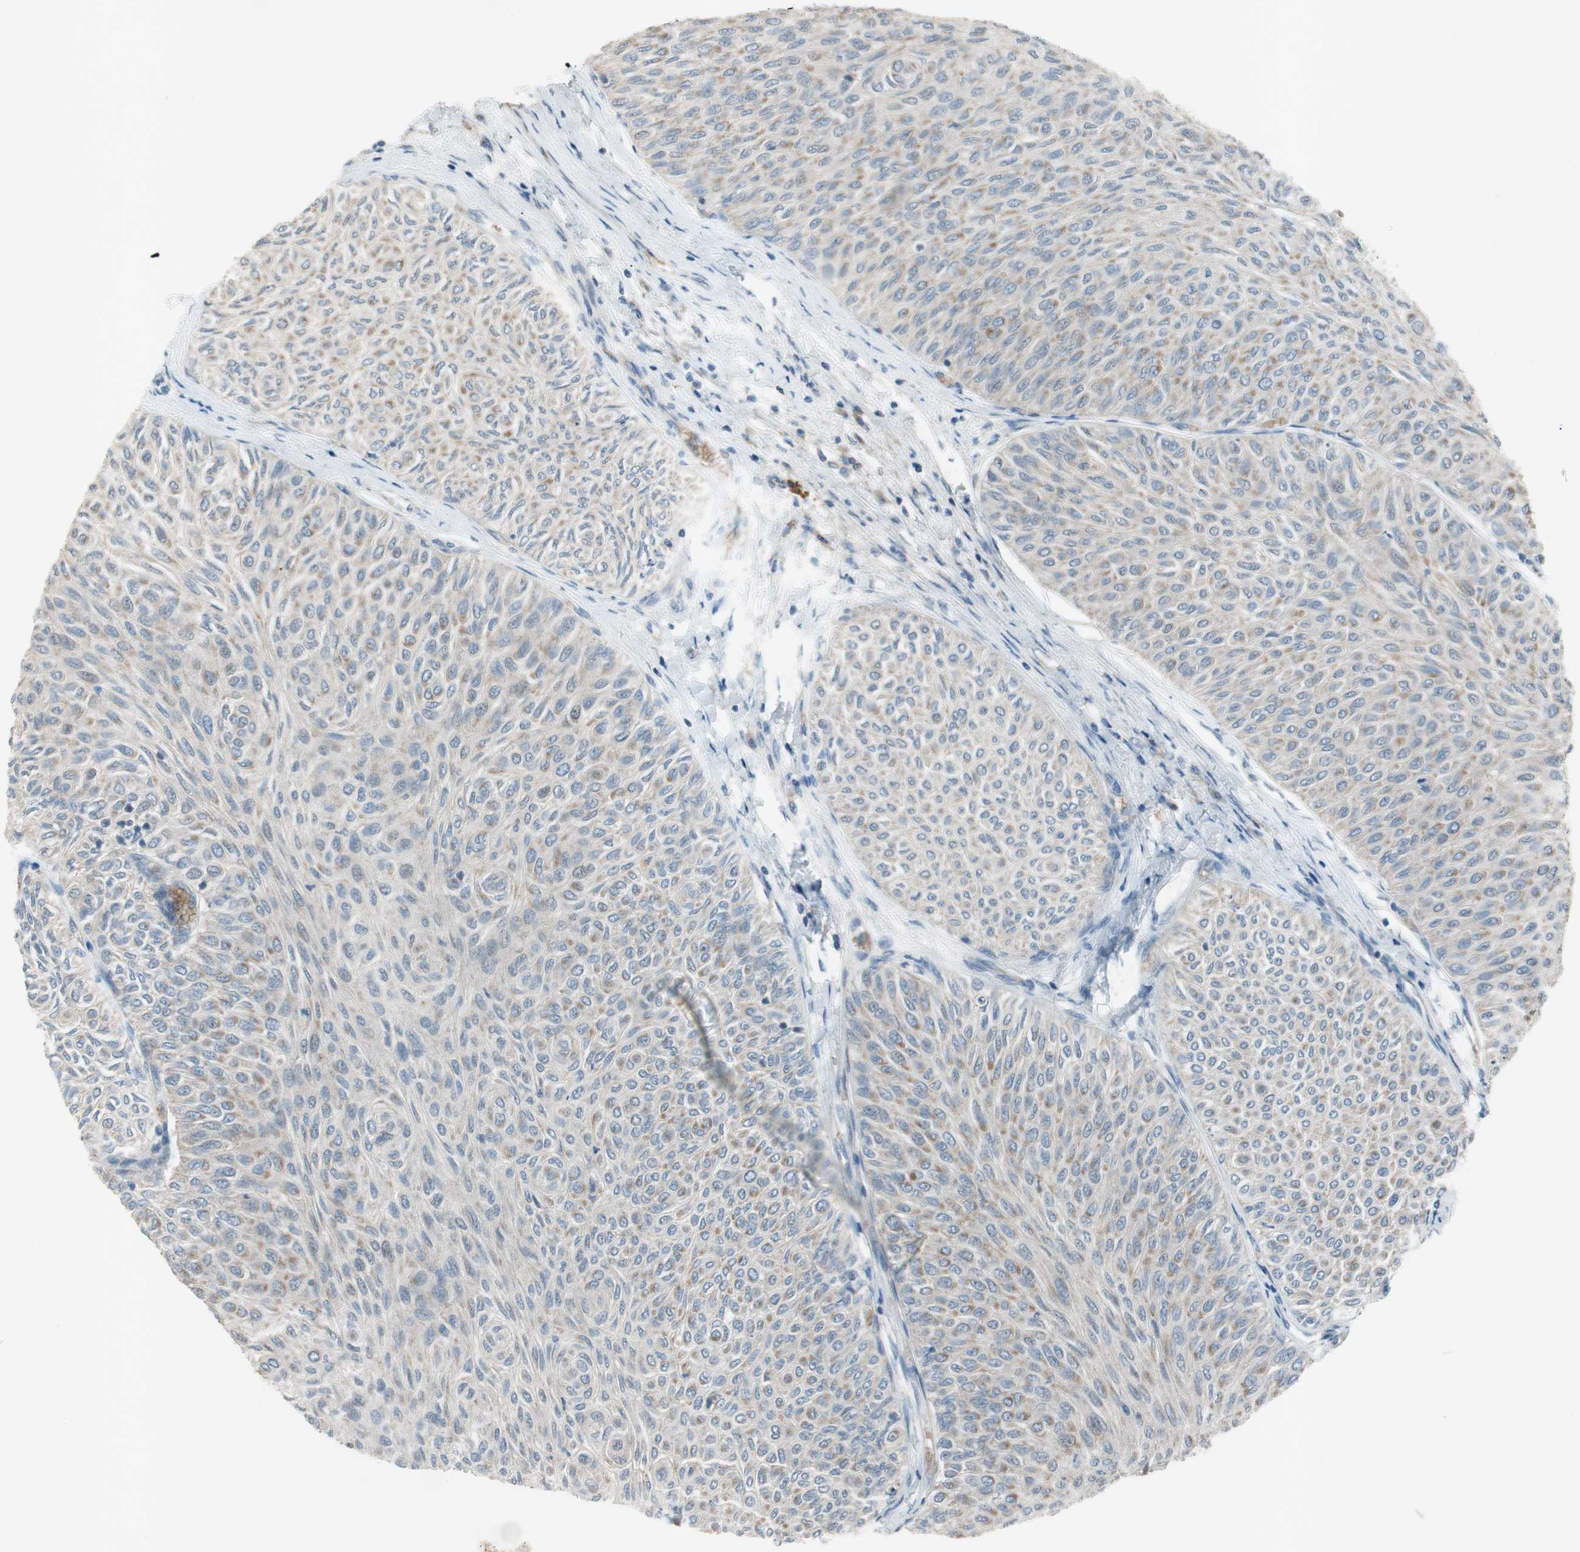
{"staining": {"intensity": "moderate", "quantity": "25%-75%", "location": "cytoplasmic/membranous"}, "tissue": "urothelial cancer", "cell_type": "Tumor cells", "image_type": "cancer", "snomed": [{"axis": "morphology", "description": "Urothelial carcinoma, Low grade"}, {"axis": "topography", "description": "Urinary bladder"}], "caption": "Low-grade urothelial carcinoma was stained to show a protein in brown. There is medium levels of moderate cytoplasmic/membranous positivity in approximately 25%-75% of tumor cells. (Stains: DAB (3,3'-diaminobenzidine) in brown, nuclei in blue, Microscopy: brightfield microscopy at high magnification).", "gene": "GYPC", "patient": {"sex": "male", "age": 78}}